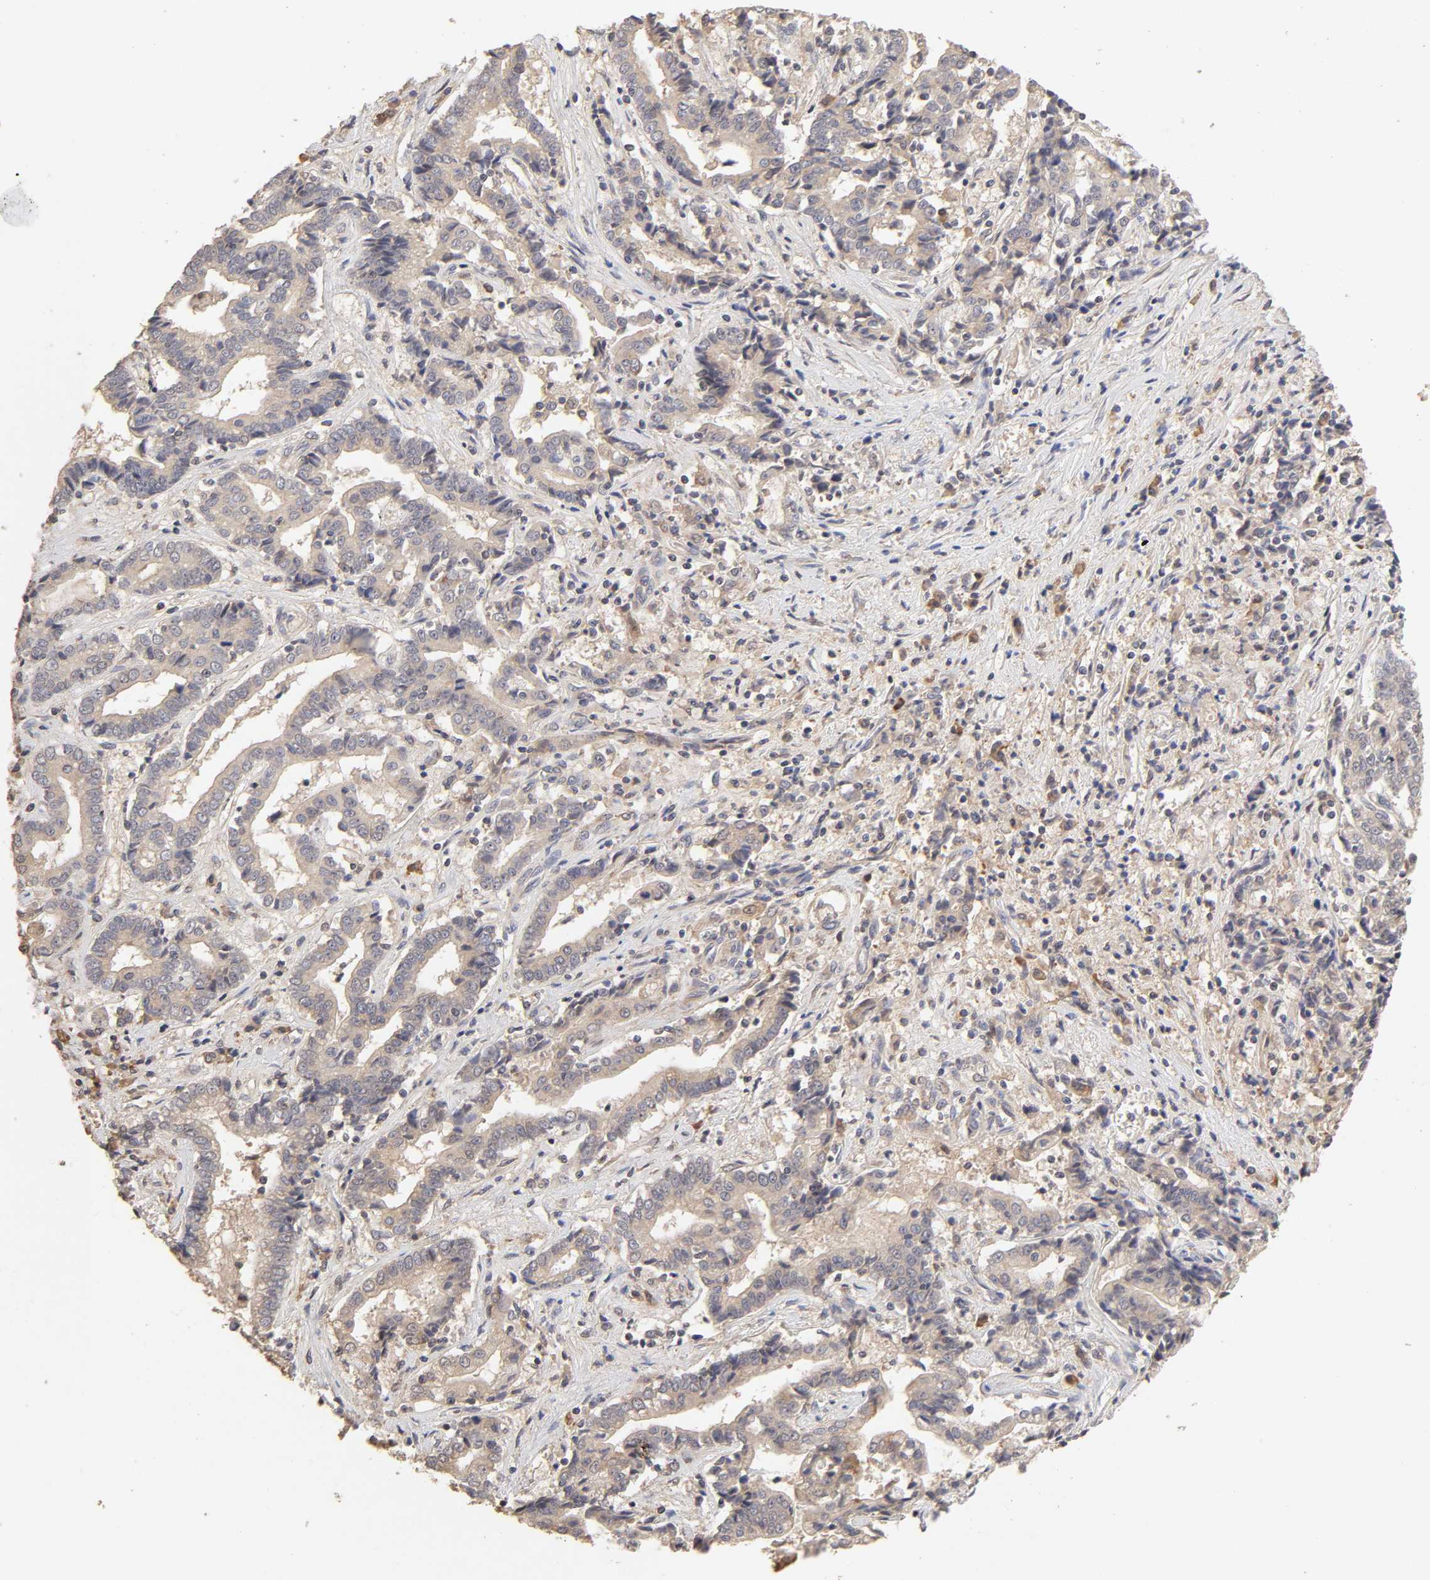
{"staining": {"intensity": "weak", "quantity": "25%-75%", "location": "cytoplasmic/membranous"}, "tissue": "liver cancer", "cell_type": "Tumor cells", "image_type": "cancer", "snomed": [{"axis": "morphology", "description": "Cholangiocarcinoma"}, {"axis": "topography", "description": "Liver"}], "caption": "Brown immunohistochemical staining in human liver cholangiocarcinoma exhibits weak cytoplasmic/membranous positivity in approximately 25%-75% of tumor cells.", "gene": "AP1G2", "patient": {"sex": "male", "age": 57}}